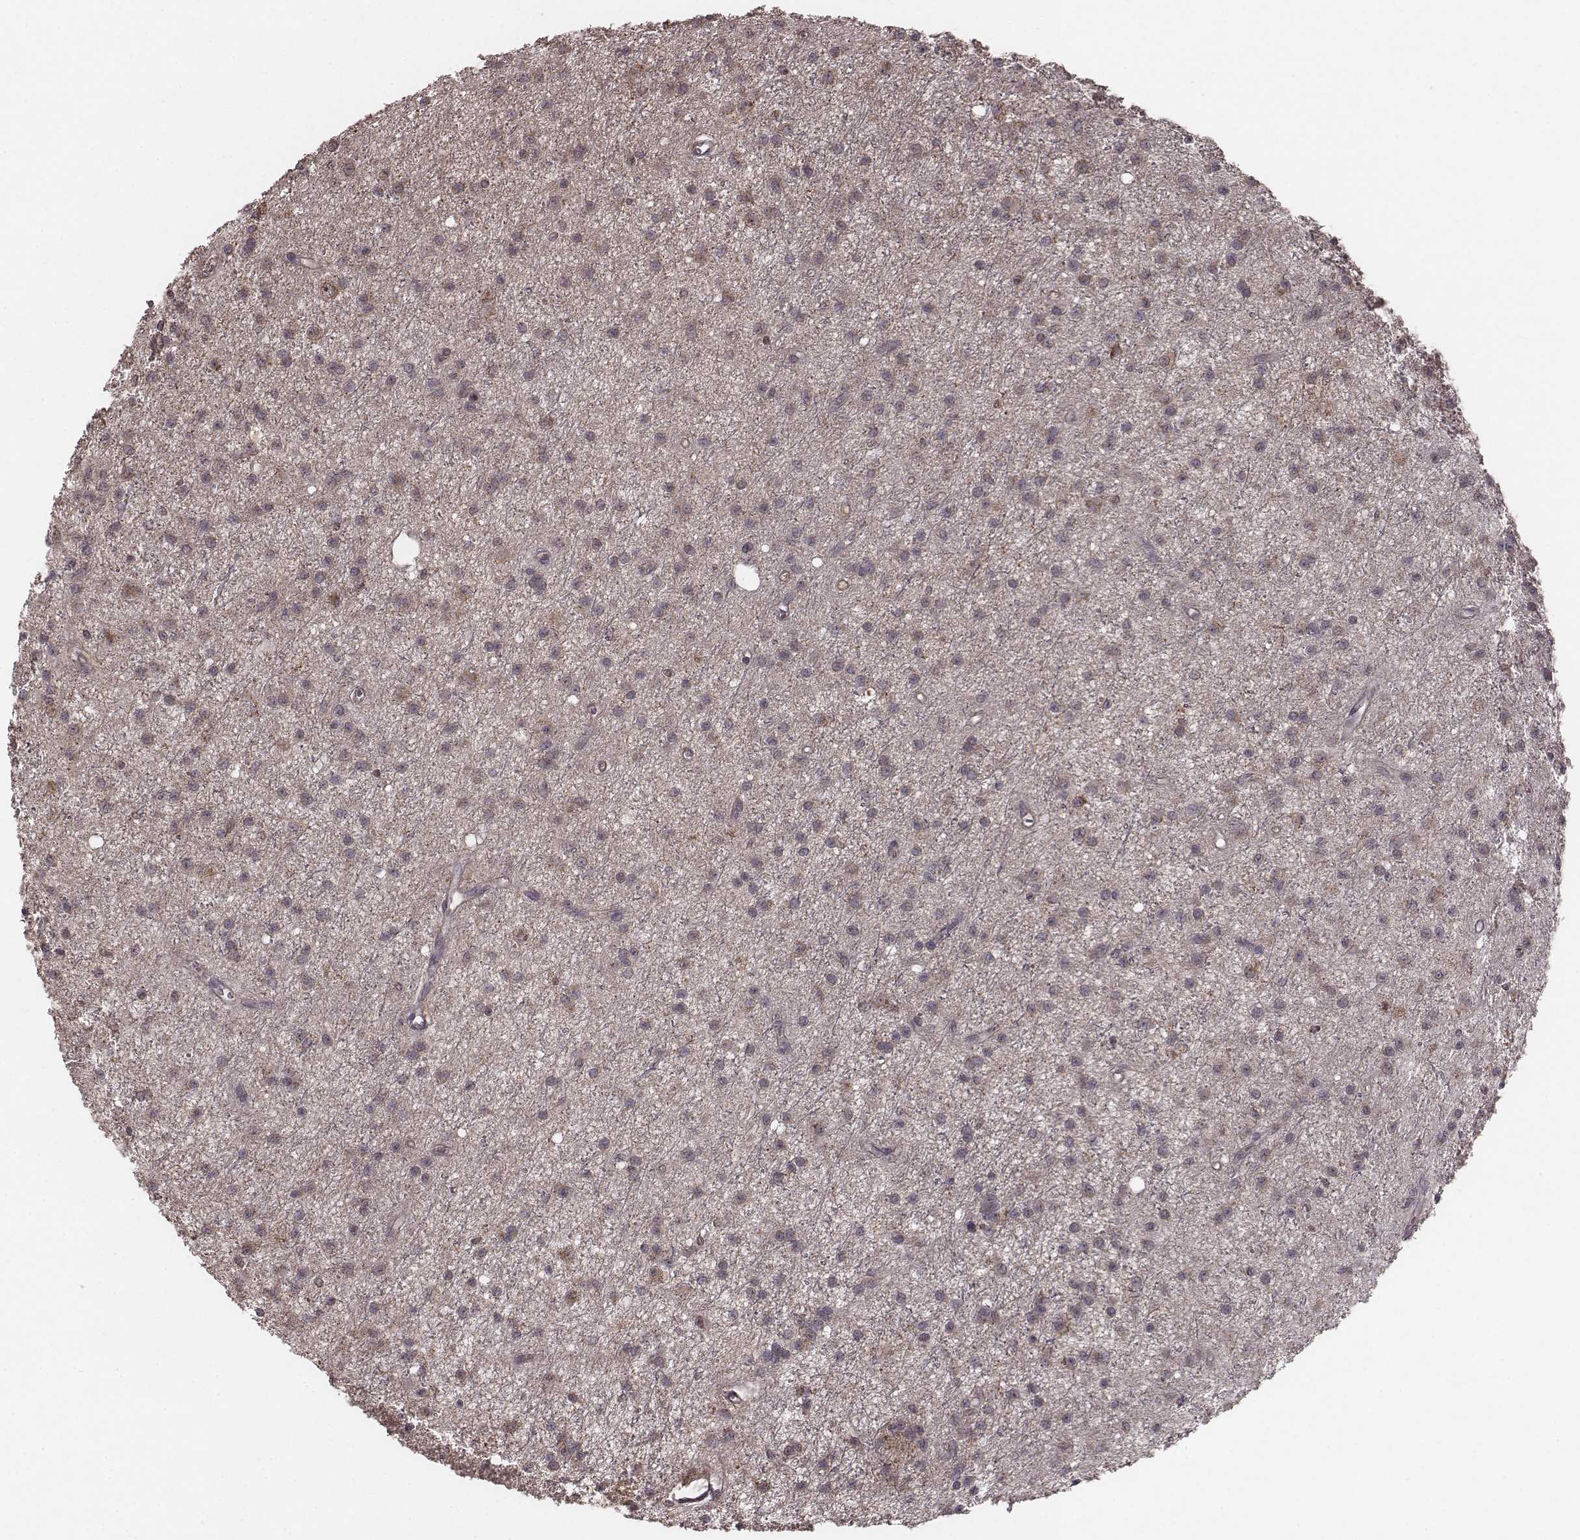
{"staining": {"intensity": "moderate", "quantity": ">75%", "location": "cytoplasmic/membranous"}, "tissue": "glioma", "cell_type": "Tumor cells", "image_type": "cancer", "snomed": [{"axis": "morphology", "description": "Glioma, malignant, Low grade"}, {"axis": "topography", "description": "Brain"}], "caption": "A photomicrograph showing moderate cytoplasmic/membranous positivity in approximately >75% of tumor cells in malignant low-grade glioma, as visualized by brown immunohistochemical staining.", "gene": "PDCD2L", "patient": {"sex": "male", "age": 27}}